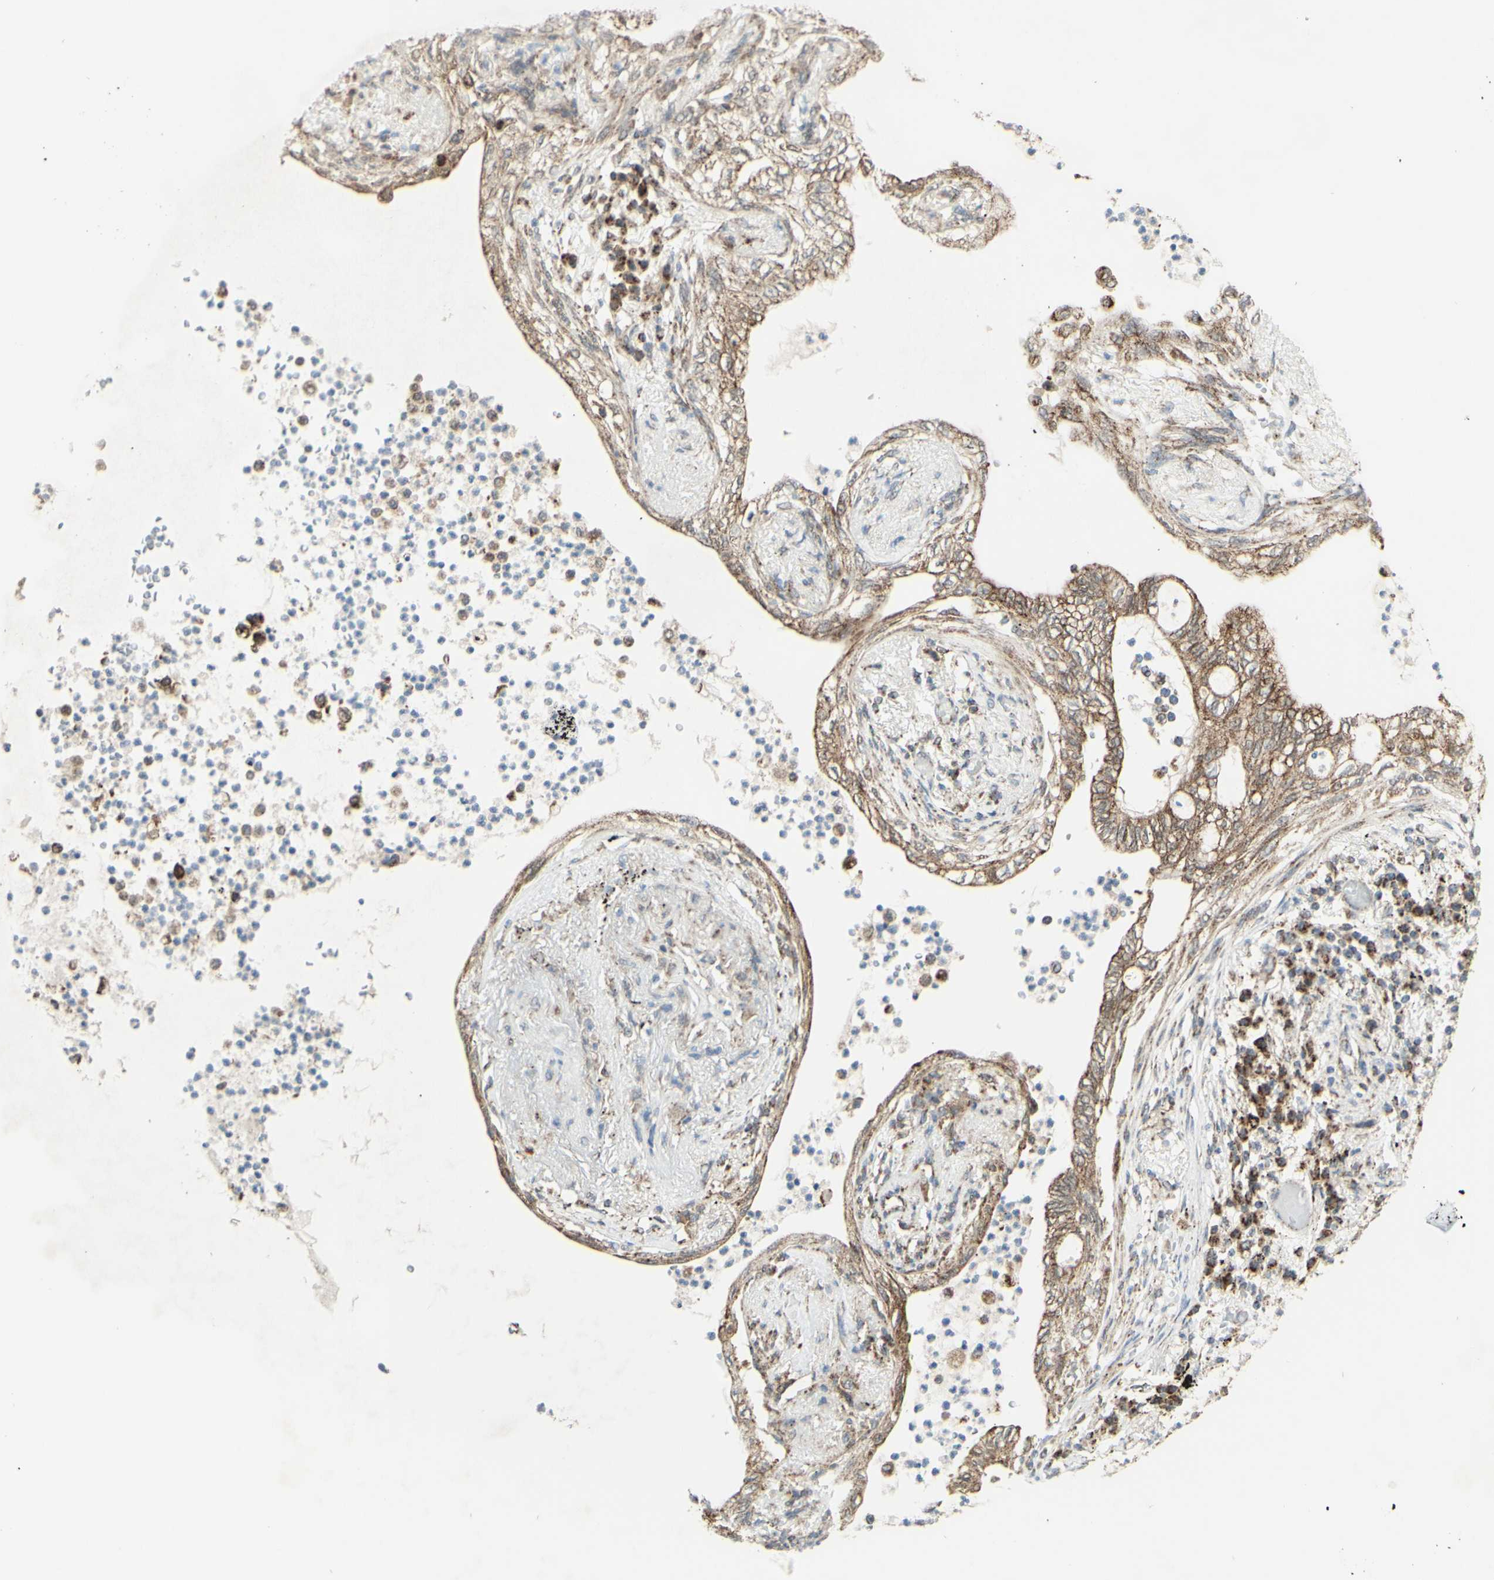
{"staining": {"intensity": "moderate", "quantity": ">75%", "location": "cytoplasmic/membranous"}, "tissue": "lung cancer", "cell_type": "Tumor cells", "image_type": "cancer", "snomed": [{"axis": "morphology", "description": "Normal tissue, NOS"}, {"axis": "morphology", "description": "Adenocarcinoma, NOS"}, {"axis": "topography", "description": "Bronchus"}, {"axis": "topography", "description": "Lung"}], "caption": "Protein analysis of adenocarcinoma (lung) tissue reveals moderate cytoplasmic/membranous positivity in approximately >75% of tumor cells. (DAB (3,3'-diaminobenzidine) = brown stain, brightfield microscopy at high magnification).", "gene": "DHRS3", "patient": {"sex": "female", "age": 70}}